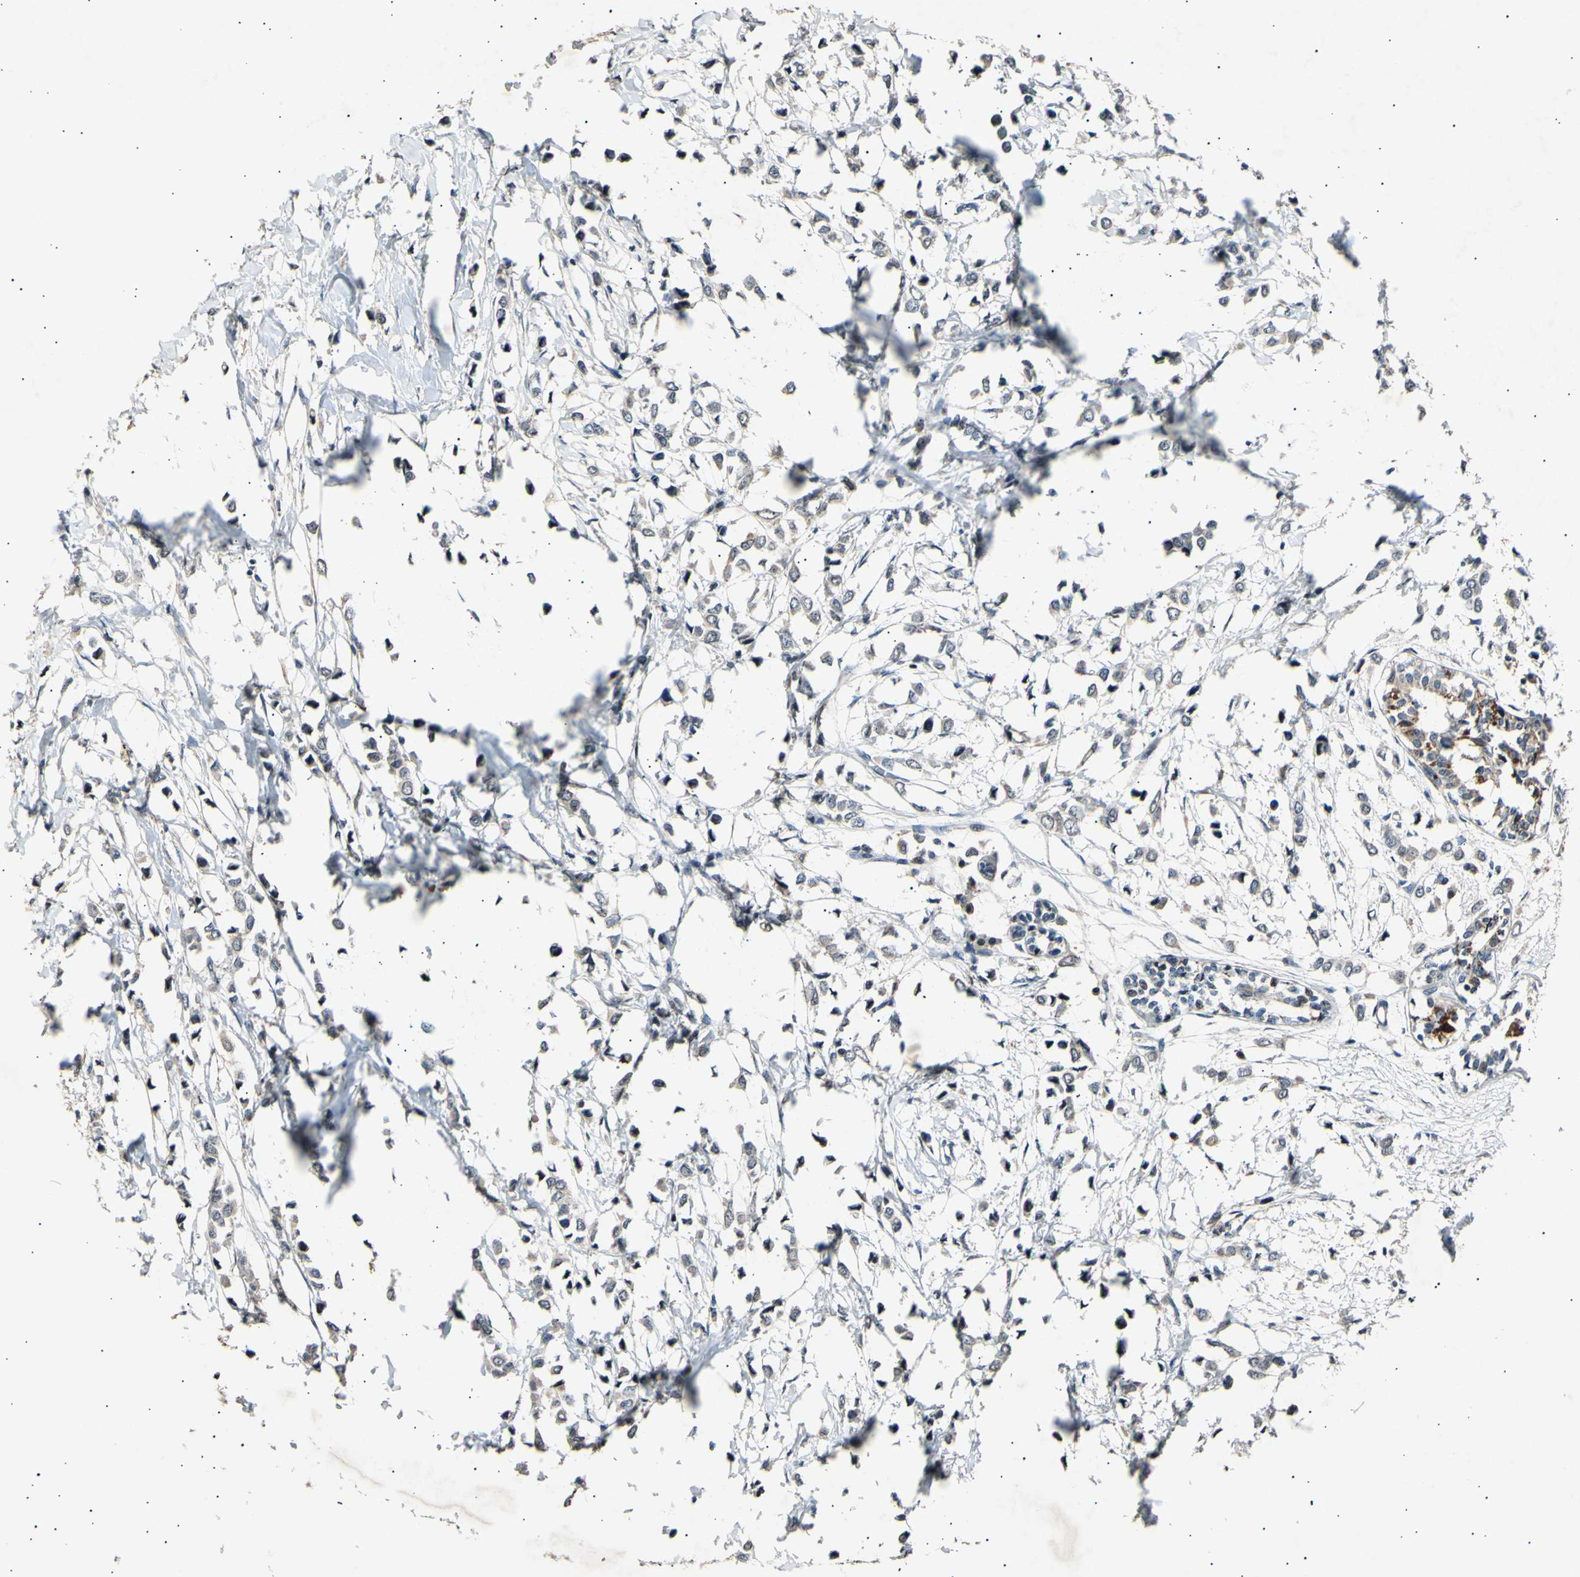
{"staining": {"intensity": "weak", "quantity": "<25%", "location": "cytoplasmic/membranous"}, "tissue": "breast cancer", "cell_type": "Tumor cells", "image_type": "cancer", "snomed": [{"axis": "morphology", "description": "Lobular carcinoma"}, {"axis": "topography", "description": "Breast"}], "caption": "Tumor cells are negative for protein expression in human breast lobular carcinoma.", "gene": "ADCY3", "patient": {"sex": "female", "age": 51}}